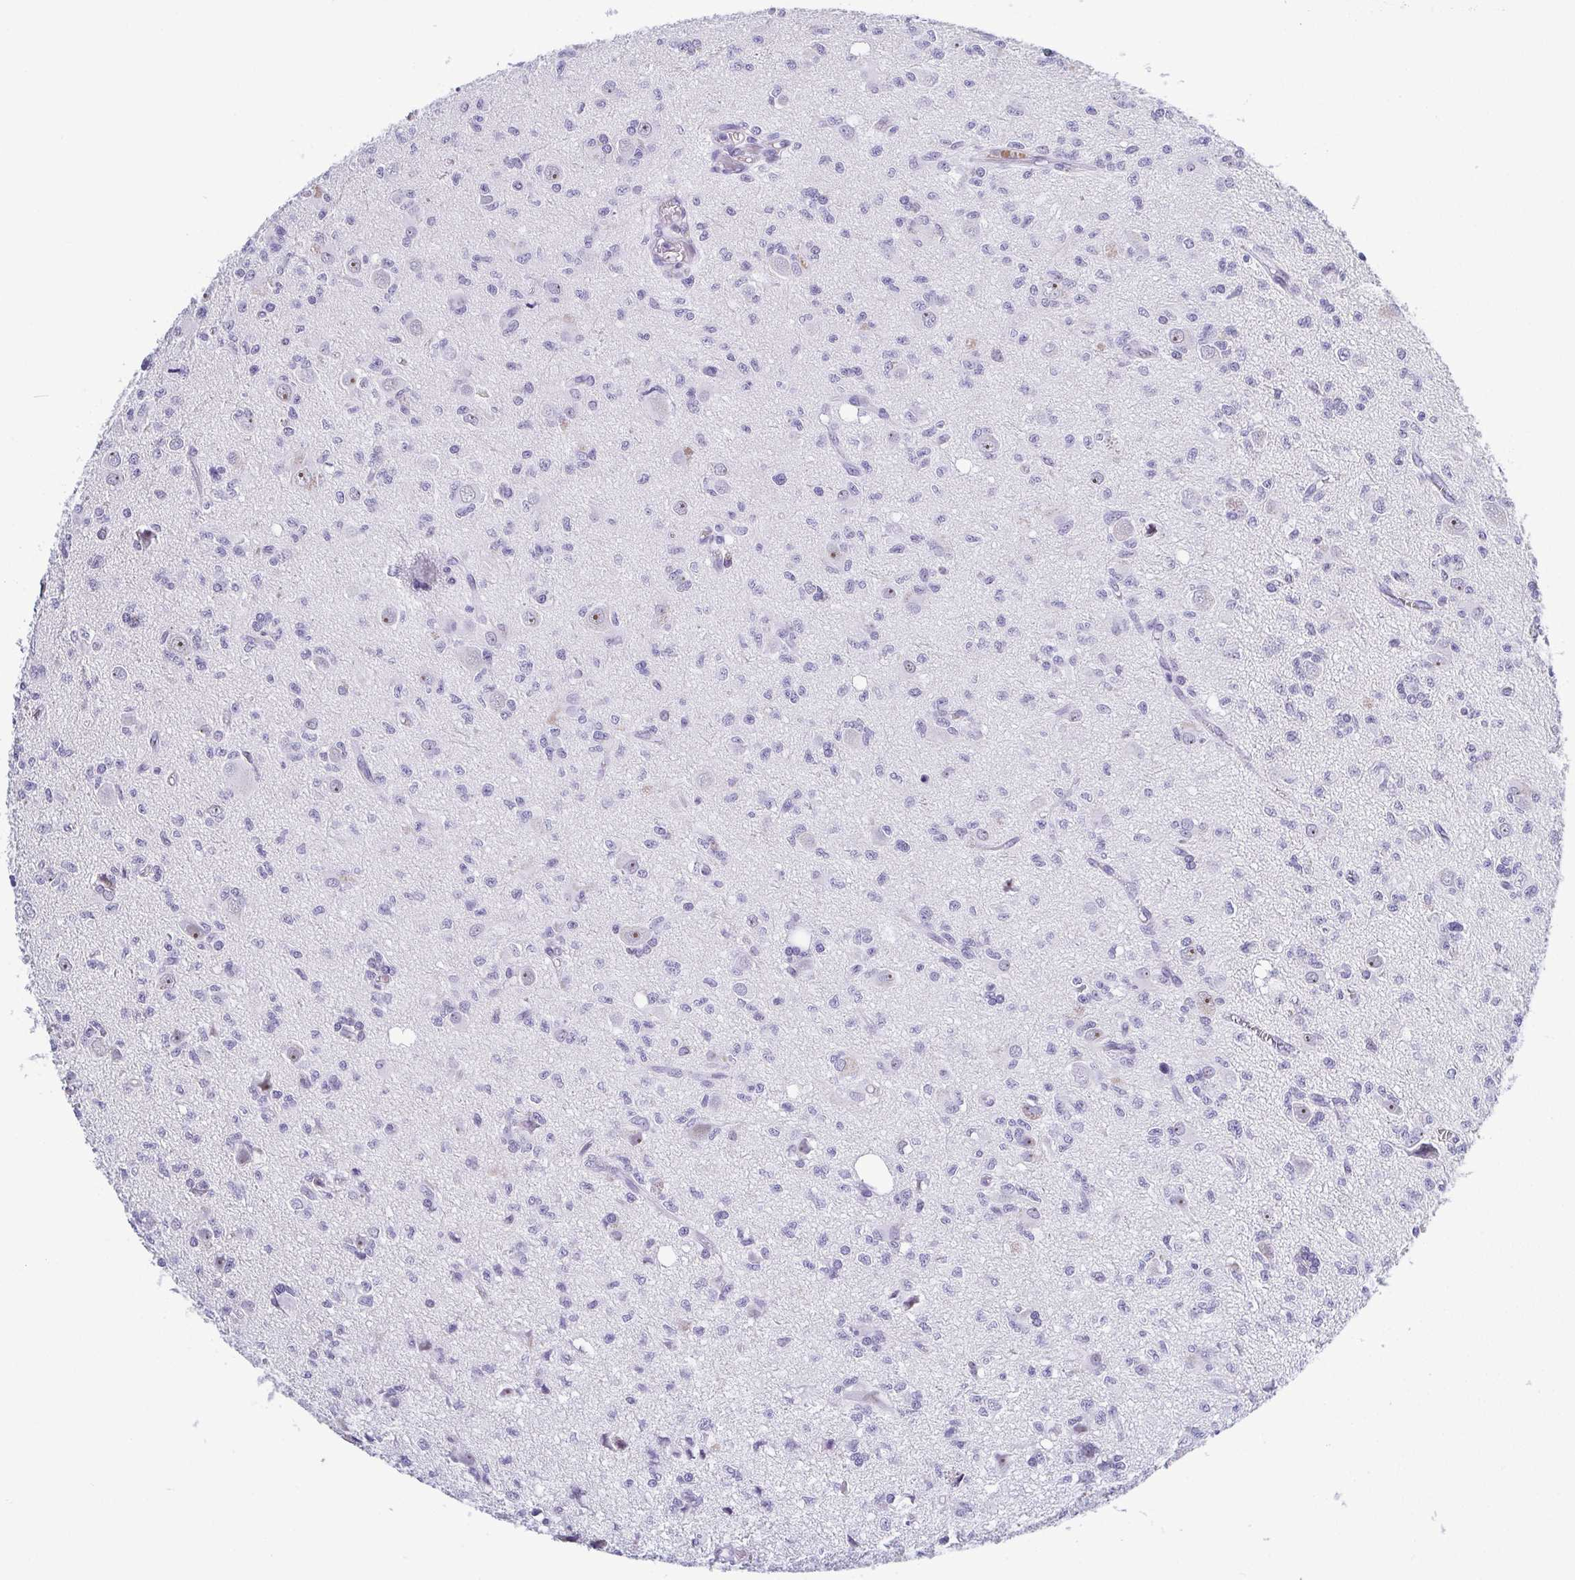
{"staining": {"intensity": "negative", "quantity": "none", "location": "none"}, "tissue": "glioma", "cell_type": "Tumor cells", "image_type": "cancer", "snomed": [{"axis": "morphology", "description": "Glioma, malignant, Low grade"}, {"axis": "topography", "description": "Brain"}], "caption": "Tumor cells are negative for brown protein staining in glioma.", "gene": "BZW1", "patient": {"sex": "male", "age": 64}}